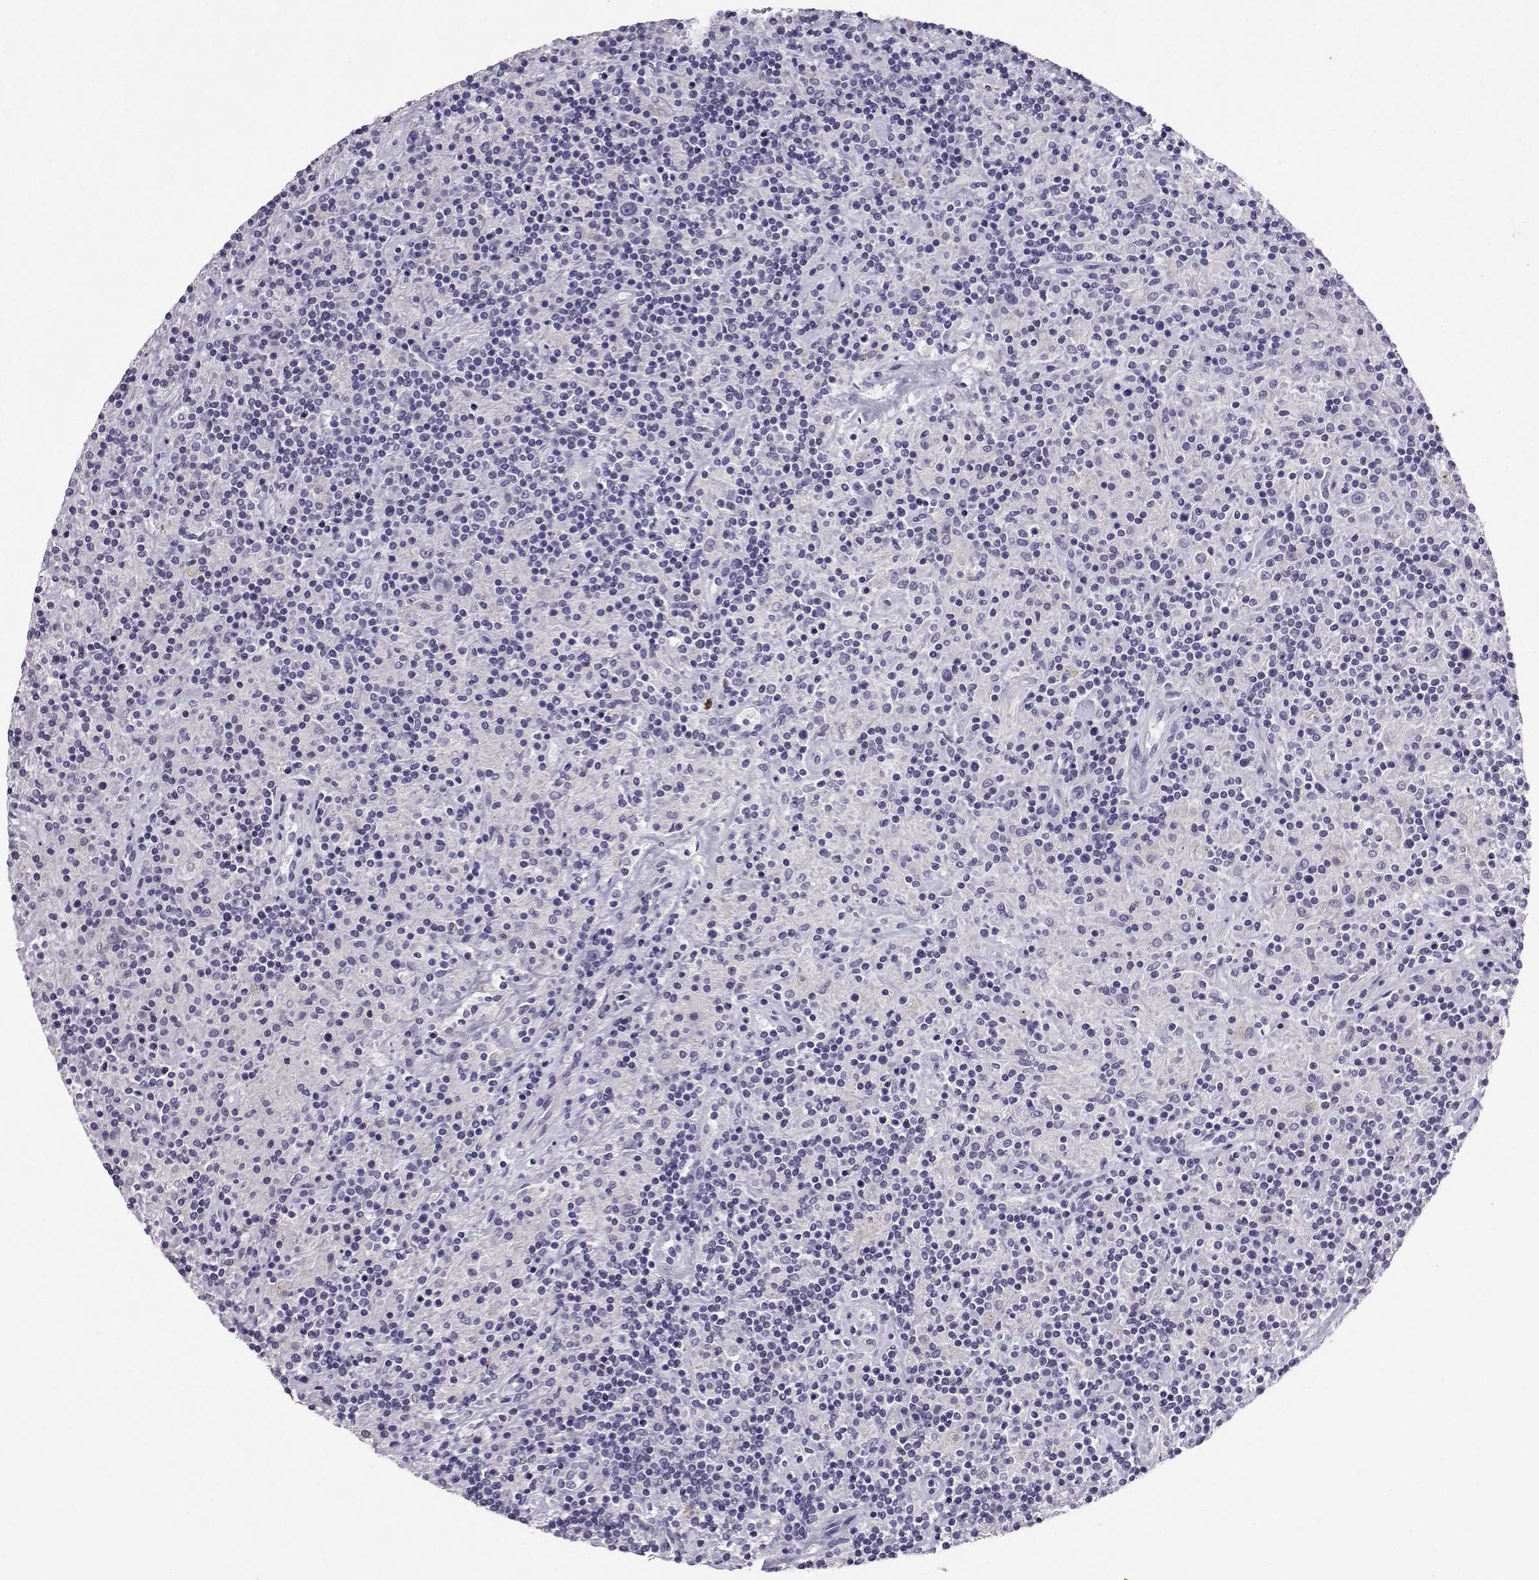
{"staining": {"intensity": "negative", "quantity": "none", "location": "none"}, "tissue": "lymphoma", "cell_type": "Tumor cells", "image_type": "cancer", "snomed": [{"axis": "morphology", "description": "Hodgkin's disease, NOS"}, {"axis": "topography", "description": "Lymph node"}], "caption": "Hodgkin's disease was stained to show a protein in brown. There is no significant expression in tumor cells.", "gene": "GRIK4", "patient": {"sex": "male", "age": 70}}